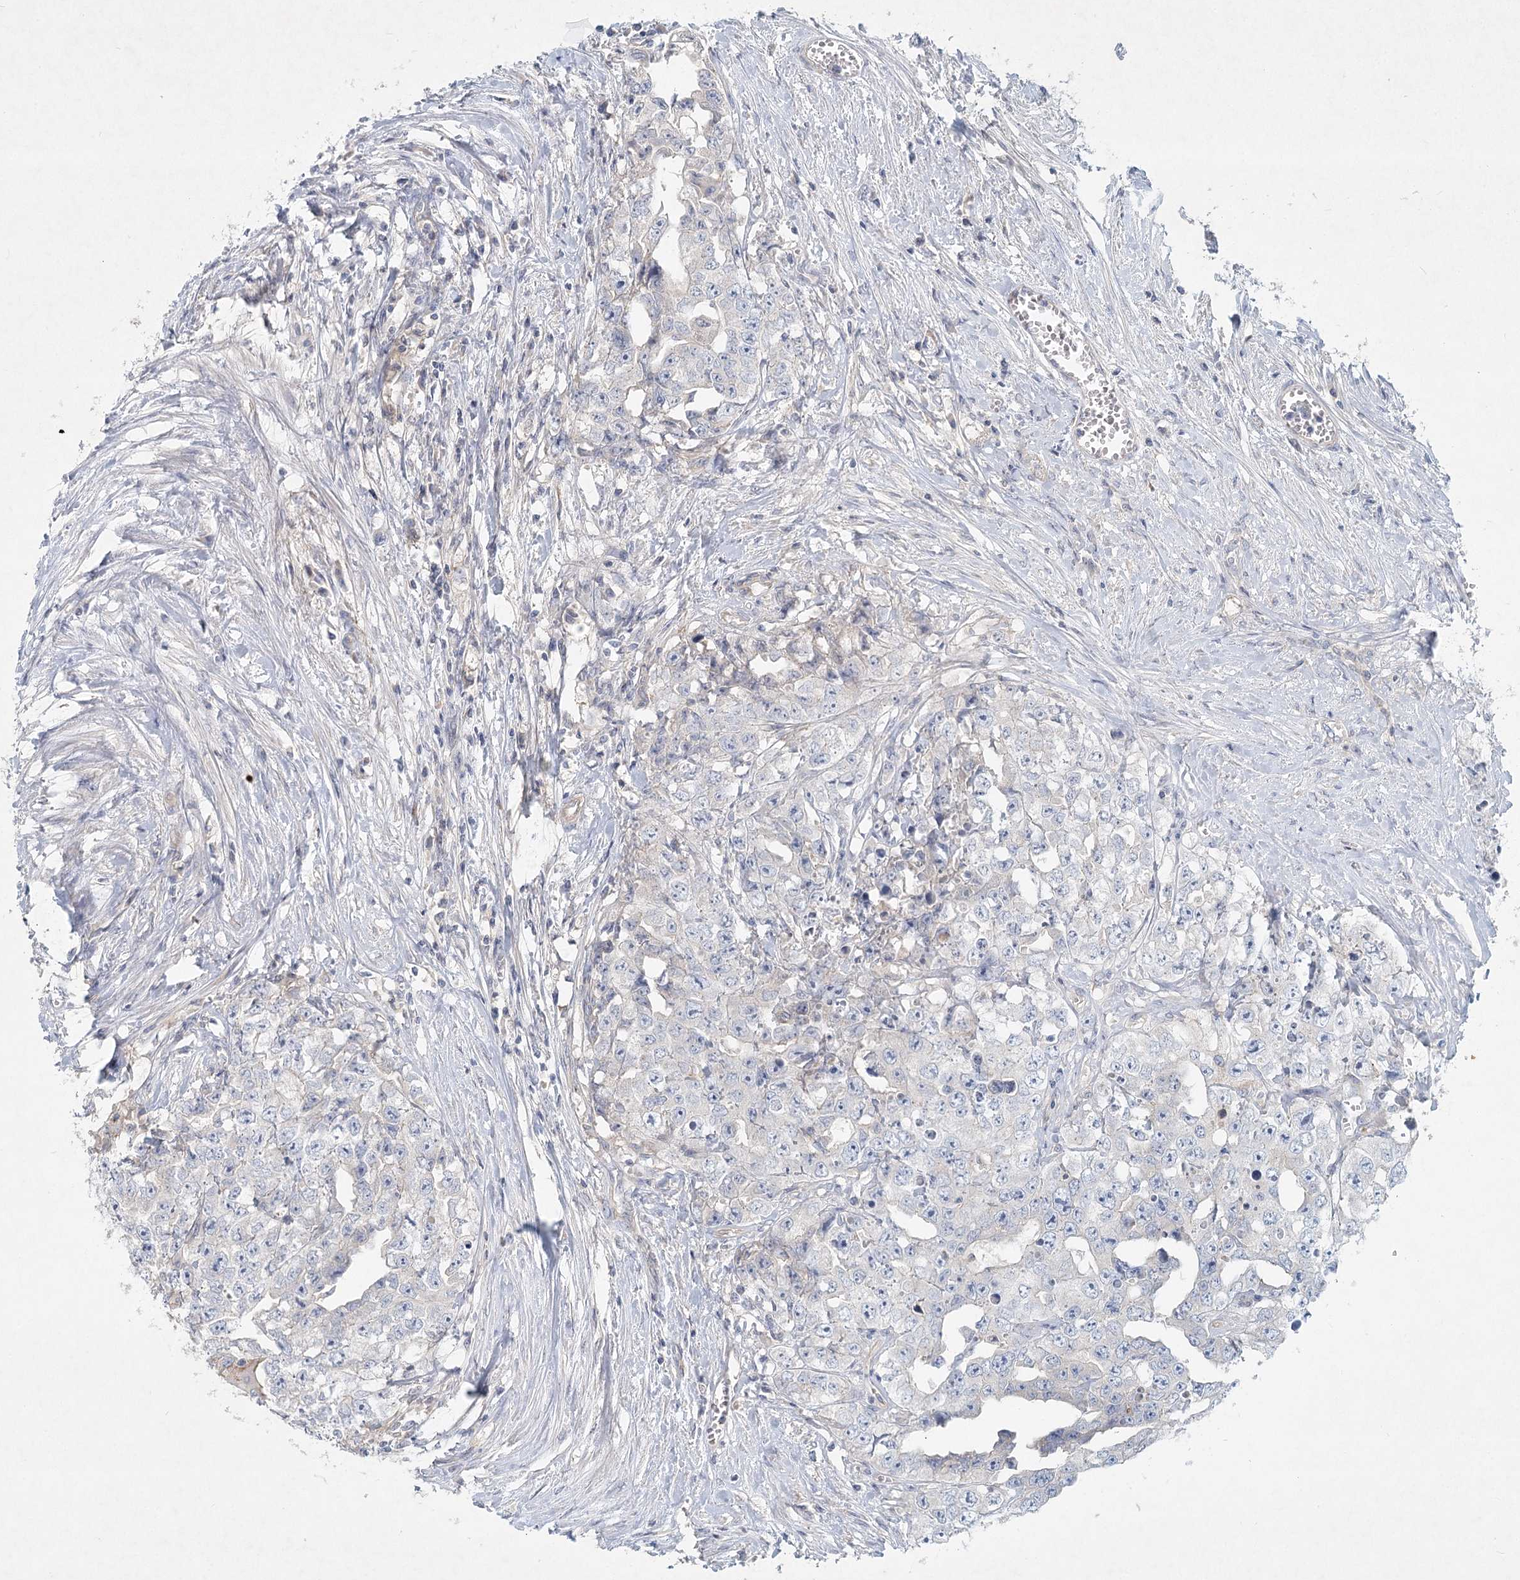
{"staining": {"intensity": "negative", "quantity": "none", "location": "none"}, "tissue": "testis cancer", "cell_type": "Tumor cells", "image_type": "cancer", "snomed": [{"axis": "morphology", "description": "Seminoma, NOS"}, {"axis": "morphology", "description": "Carcinoma, Embryonal, NOS"}, {"axis": "topography", "description": "Testis"}], "caption": "The image demonstrates no staining of tumor cells in testis cancer (embryonal carcinoma).", "gene": "DNMBP", "patient": {"sex": "male", "age": 43}}